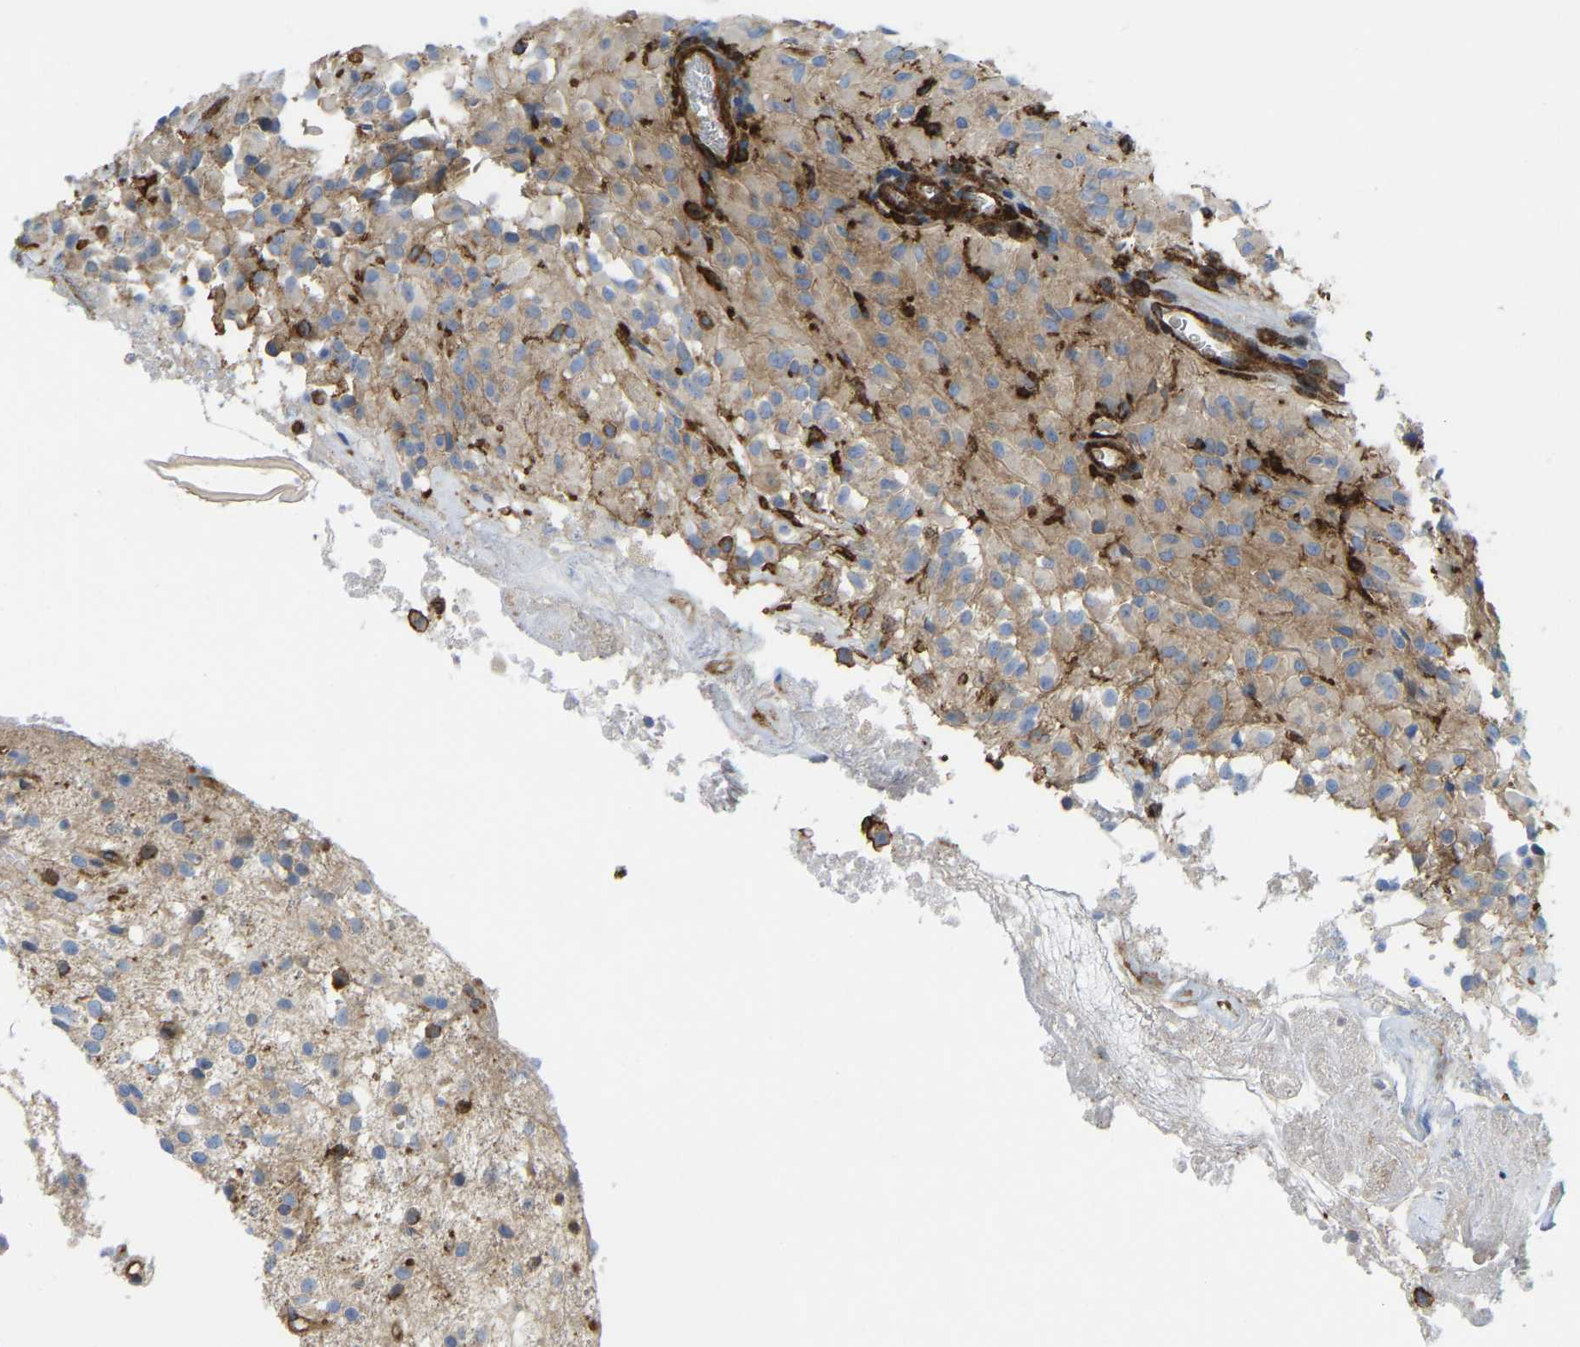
{"staining": {"intensity": "negative", "quantity": "none", "location": "none"}, "tissue": "glioma", "cell_type": "Tumor cells", "image_type": "cancer", "snomed": [{"axis": "morphology", "description": "Glioma, malignant, High grade"}, {"axis": "topography", "description": "Brain"}], "caption": "High power microscopy image of an IHC micrograph of glioma, revealing no significant positivity in tumor cells.", "gene": "PICALM", "patient": {"sex": "female", "age": 59}}